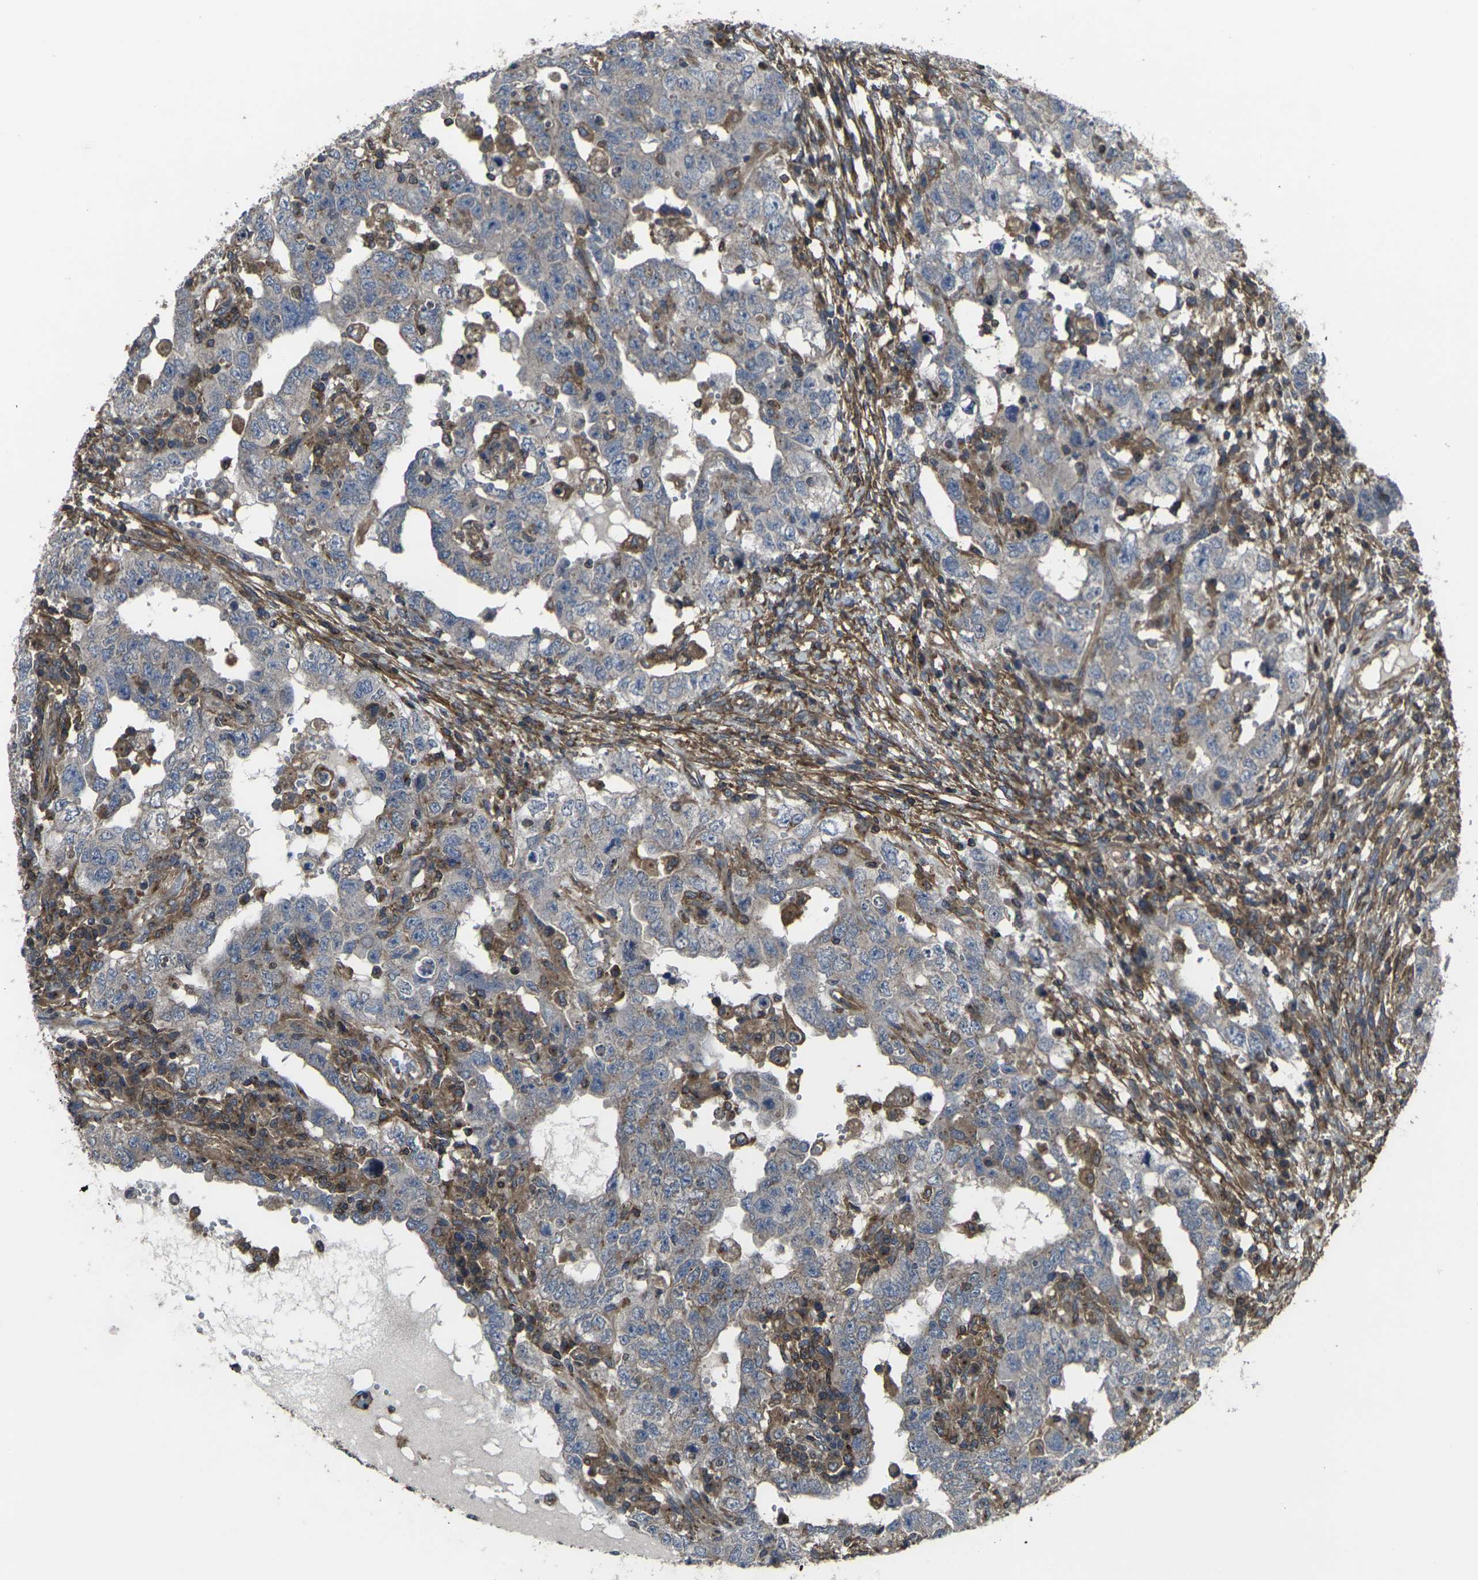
{"staining": {"intensity": "negative", "quantity": "none", "location": "none"}, "tissue": "testis cancer", "cell_type": "Tumor cells", "image_type": "cancer", "snomed": [{"axis": "morphology", "description": "Carcinoma, Embryonal, NOS"}, {"axis": "topography", "description": "Testis"}], "caption": "DAB (3,3'-diaminobenzidine) immunohistochemical staining of testis embryonal carcinoma exhibits no significant positivity in tumor cells.", "gene": "PRKACB", "patient": {"sex": "male", "age": 26}}